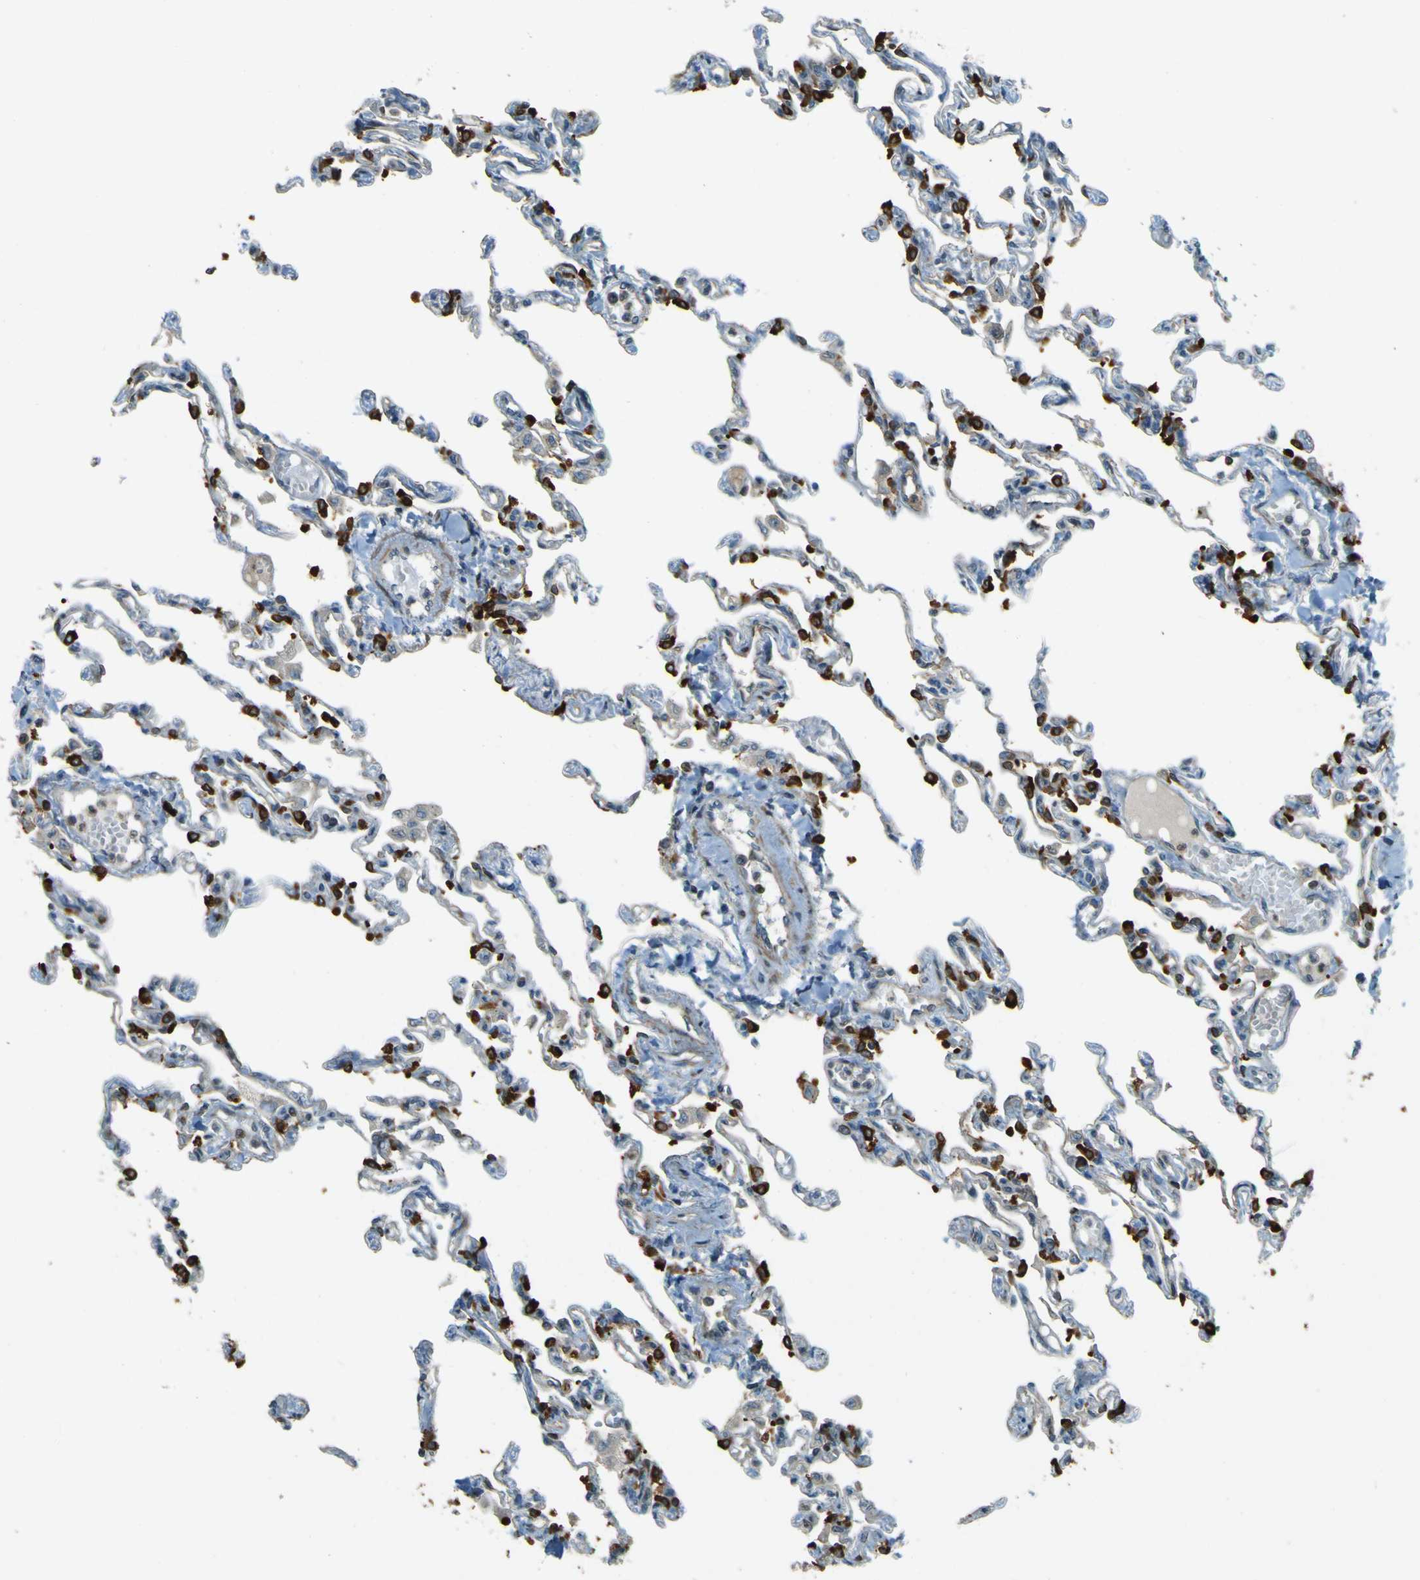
{"staining": {"intensity": "strong", "quantity": "25%-75%", "location": "cytoplasmic/membranous"}, "tissue": "lung", "cell_type": "Alveolar cells", "image_type": "normal", "snomed": [{"axis": "morphology", "description": "Normal tissue, NOS"}, {"axis": "topography", "description": "Lung"}], "caption": "Unremarkable lung was stained to show a protein in brown. There is high levels of strong cytoplasmic/membranous positivity in about 25%-75% of alveolar cells.", "gene": "LPCAT1", "patient": {"sex": "male", "age": 21}}